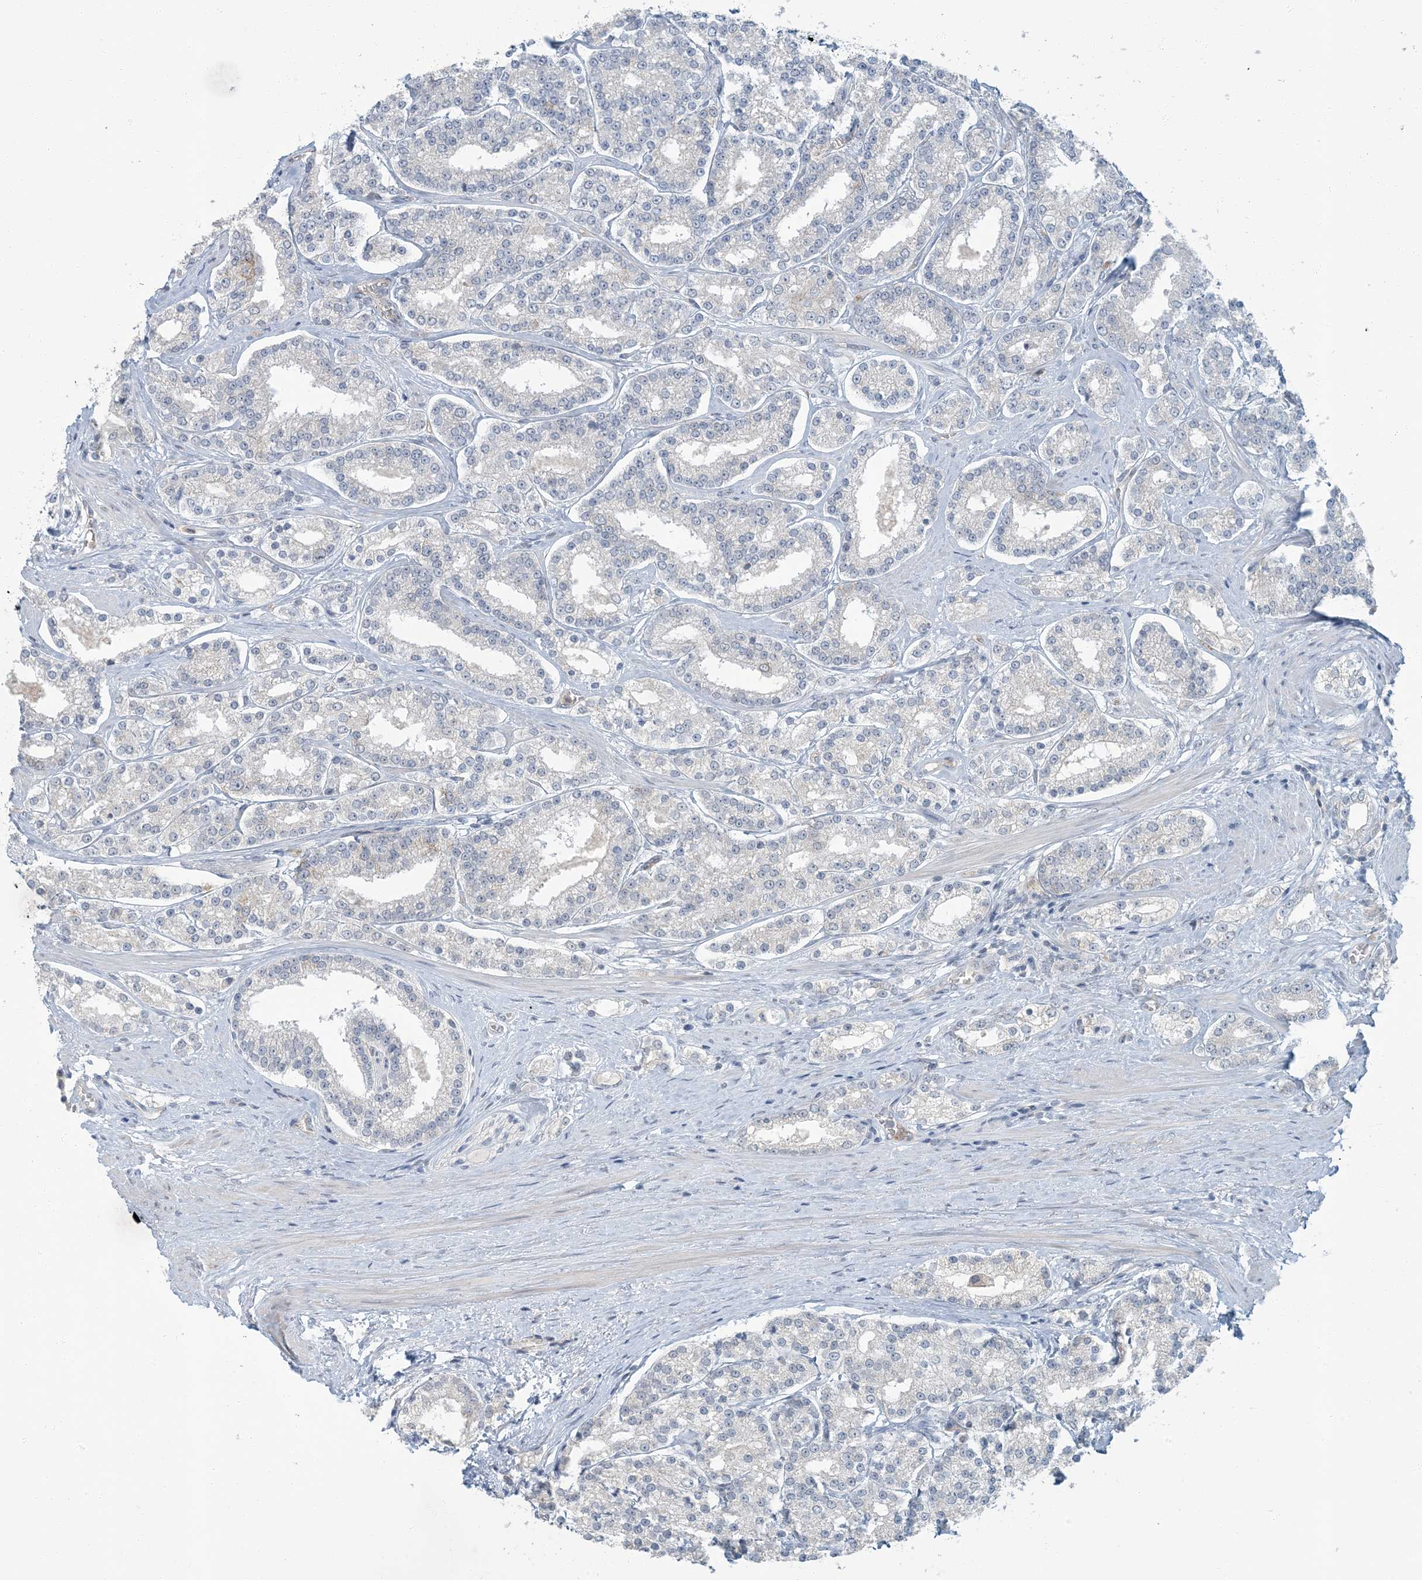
{"staining": {"intensity": "negative", "quantity": "none", "location": "none"}, "tissue": "prostate cancer", "cell_type": "Tumor cells", "image_type": "cancer", "snomed": [{"axis": "morphology", "description": "Normal tissue, NOS"}, {"axis": "morphology", "description": "Adenocarcinoma, High grade"}, {"axis": "topography", "description": "Prostate"}], "caption": "Immunohistochemistry (IHC) histopathology image of neoplastic tissue: human adenocarcinoma (high-grade) (prostate) stained with DAB shows no significant protein staining in tumor cells.", "gene": "EPHA4", "patient": {"sex": "male", "age": 83}}